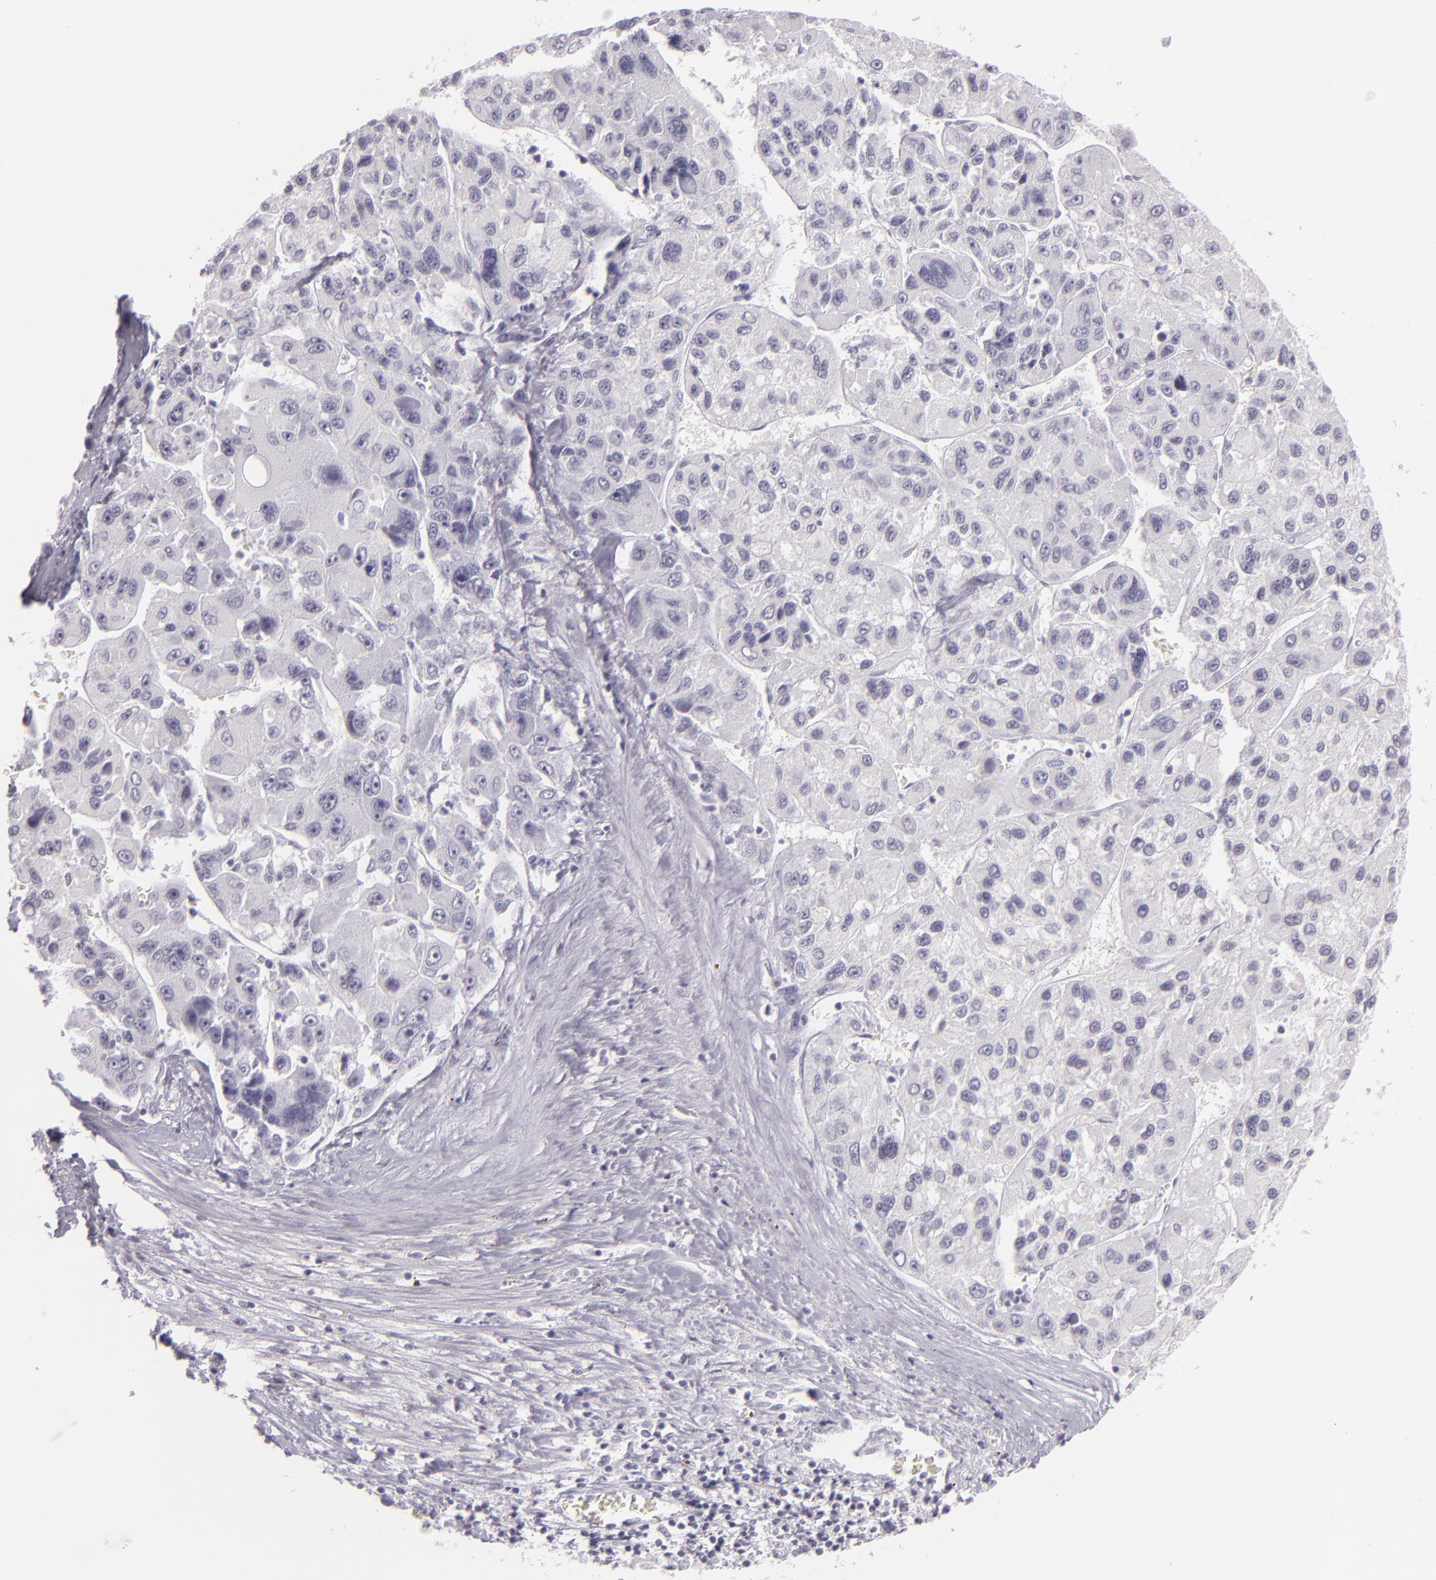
{"staining": {"intensity": "negative", "quantity": "none", "location": "none"}, "tissue": "liver cancer", "cell_type": "Tumor cells", "image_type": "cancer", "snomed": [{"axis": "morphology", "description": "Carcinoma, Hepatocellular, NOS"}, {"axis": "topography", "description": "Liver"}], "caption": "A histopathology image of human liver hepatocellular carcinoma is negative for staining in tumor cells.", "gene": "MCM3", "patient": {"sex": "male", "age": 64}}